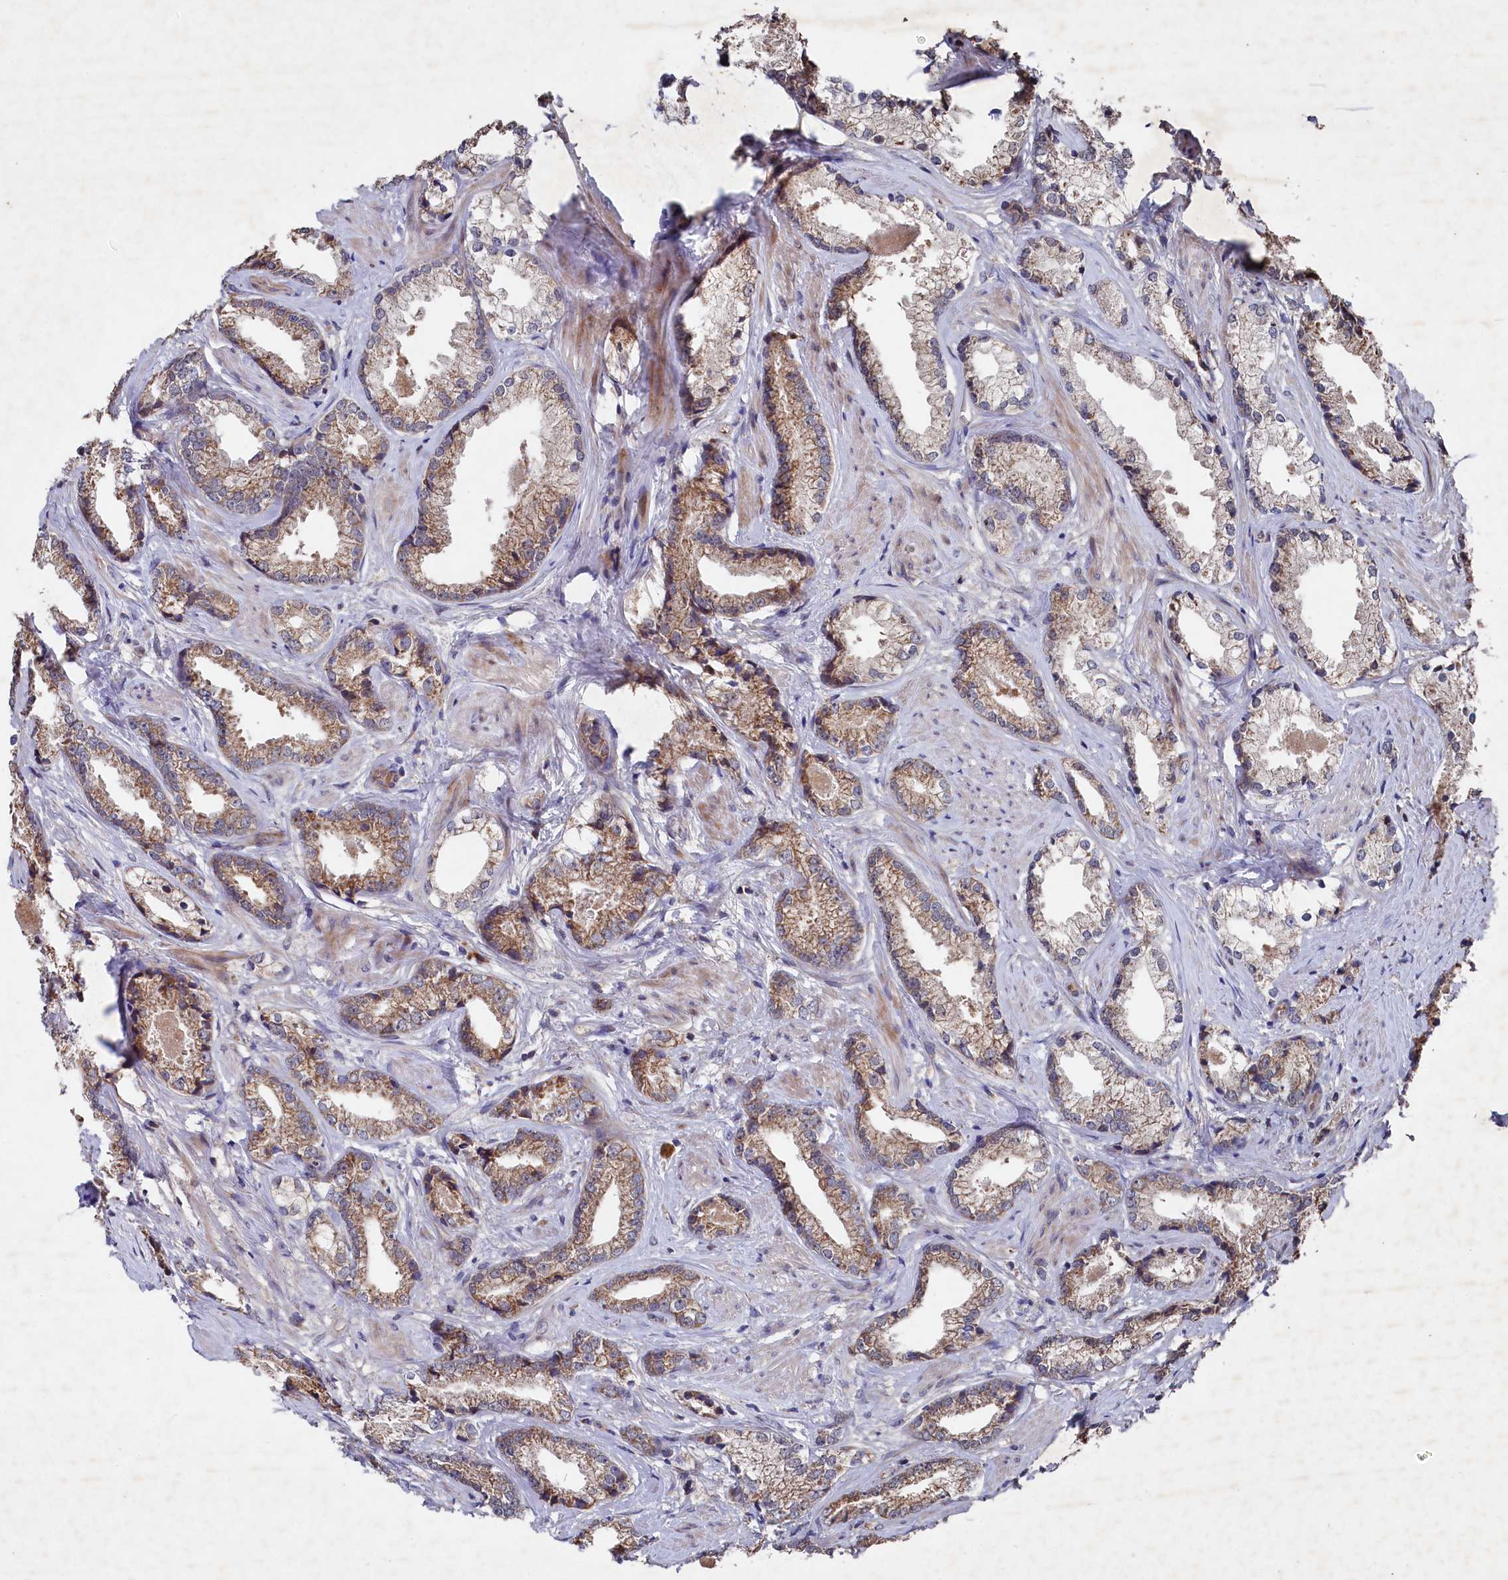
{"staining": {"intensity": "moderate", "quantity": ">75%", "location": "cytoplasmic/membranous"}, "tissue": "prostate cancer", "cell_type": "Tumor cells", "image_type": "cancer", "snomed": [{"axis": "morphology", "description": "Adenocarcinoma, High grade"}, {"axis": "topography", "description": "Prostate"}], "caption": "Moderate cytoplasmic/membranous staining is seen in approximately >75% of tumor cells in prostate cancer.", "gene": "SUPV3L1", "patient": {"sex": "male", "age": 66}}